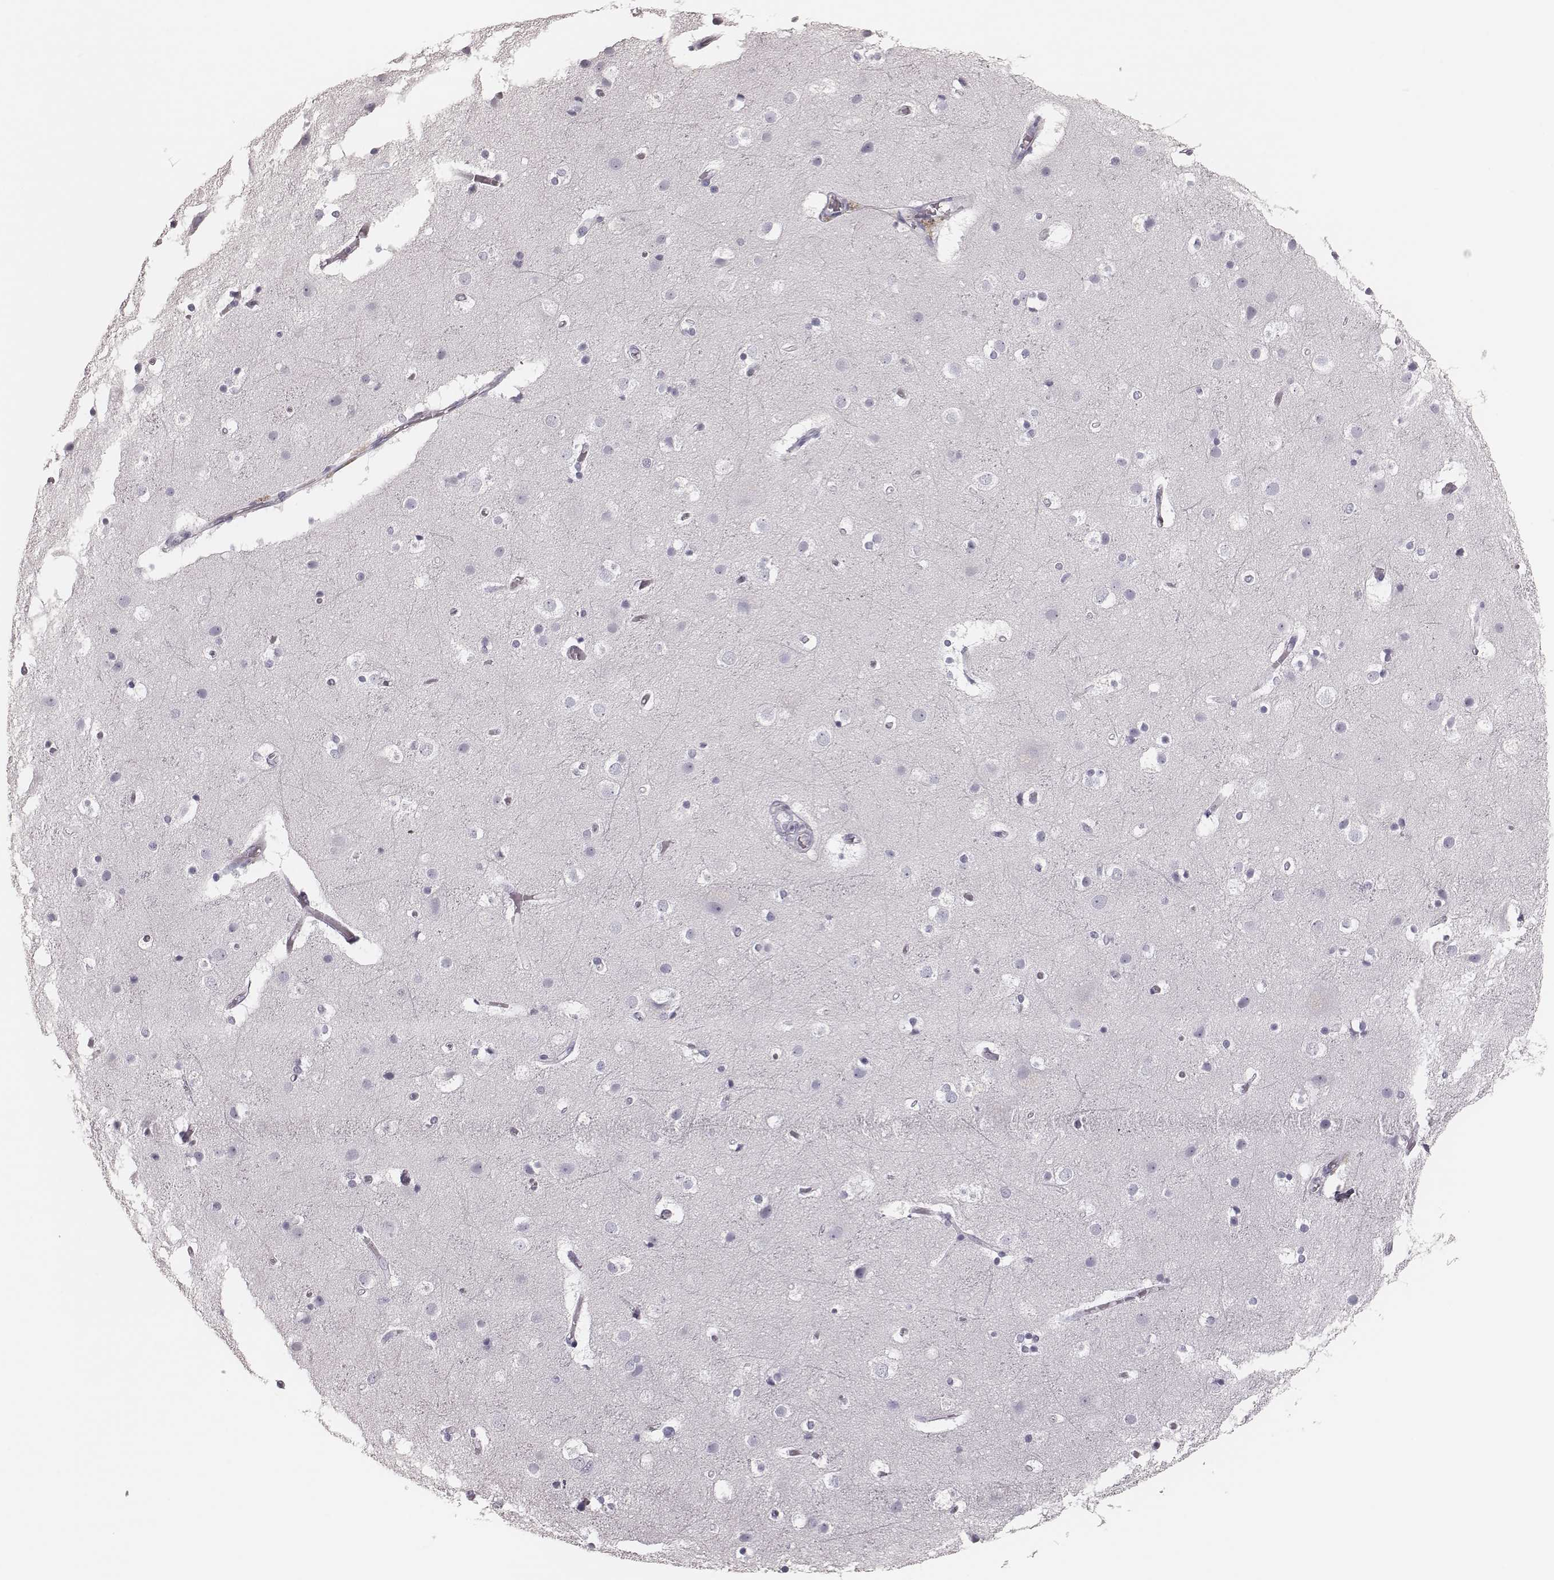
{"staining": {"intensity": "negative", "quantity": "none", "location": "none"}, "tissue": "cerebral cortex", "cell_type": "Endothelial cells", "image_type": "normal", "snomed": [{"axis": "morphology", "description": "Normal tissue, NOS"}, {"axis": "topography", "description": "Cerebral cortex"}], "caption": "Cerebral cortex stained for a protein using immunohistochemistry reveals no expression endothelial cells.", "gene": "ELANE", "patient": {"sex": "female", "age": 52}}